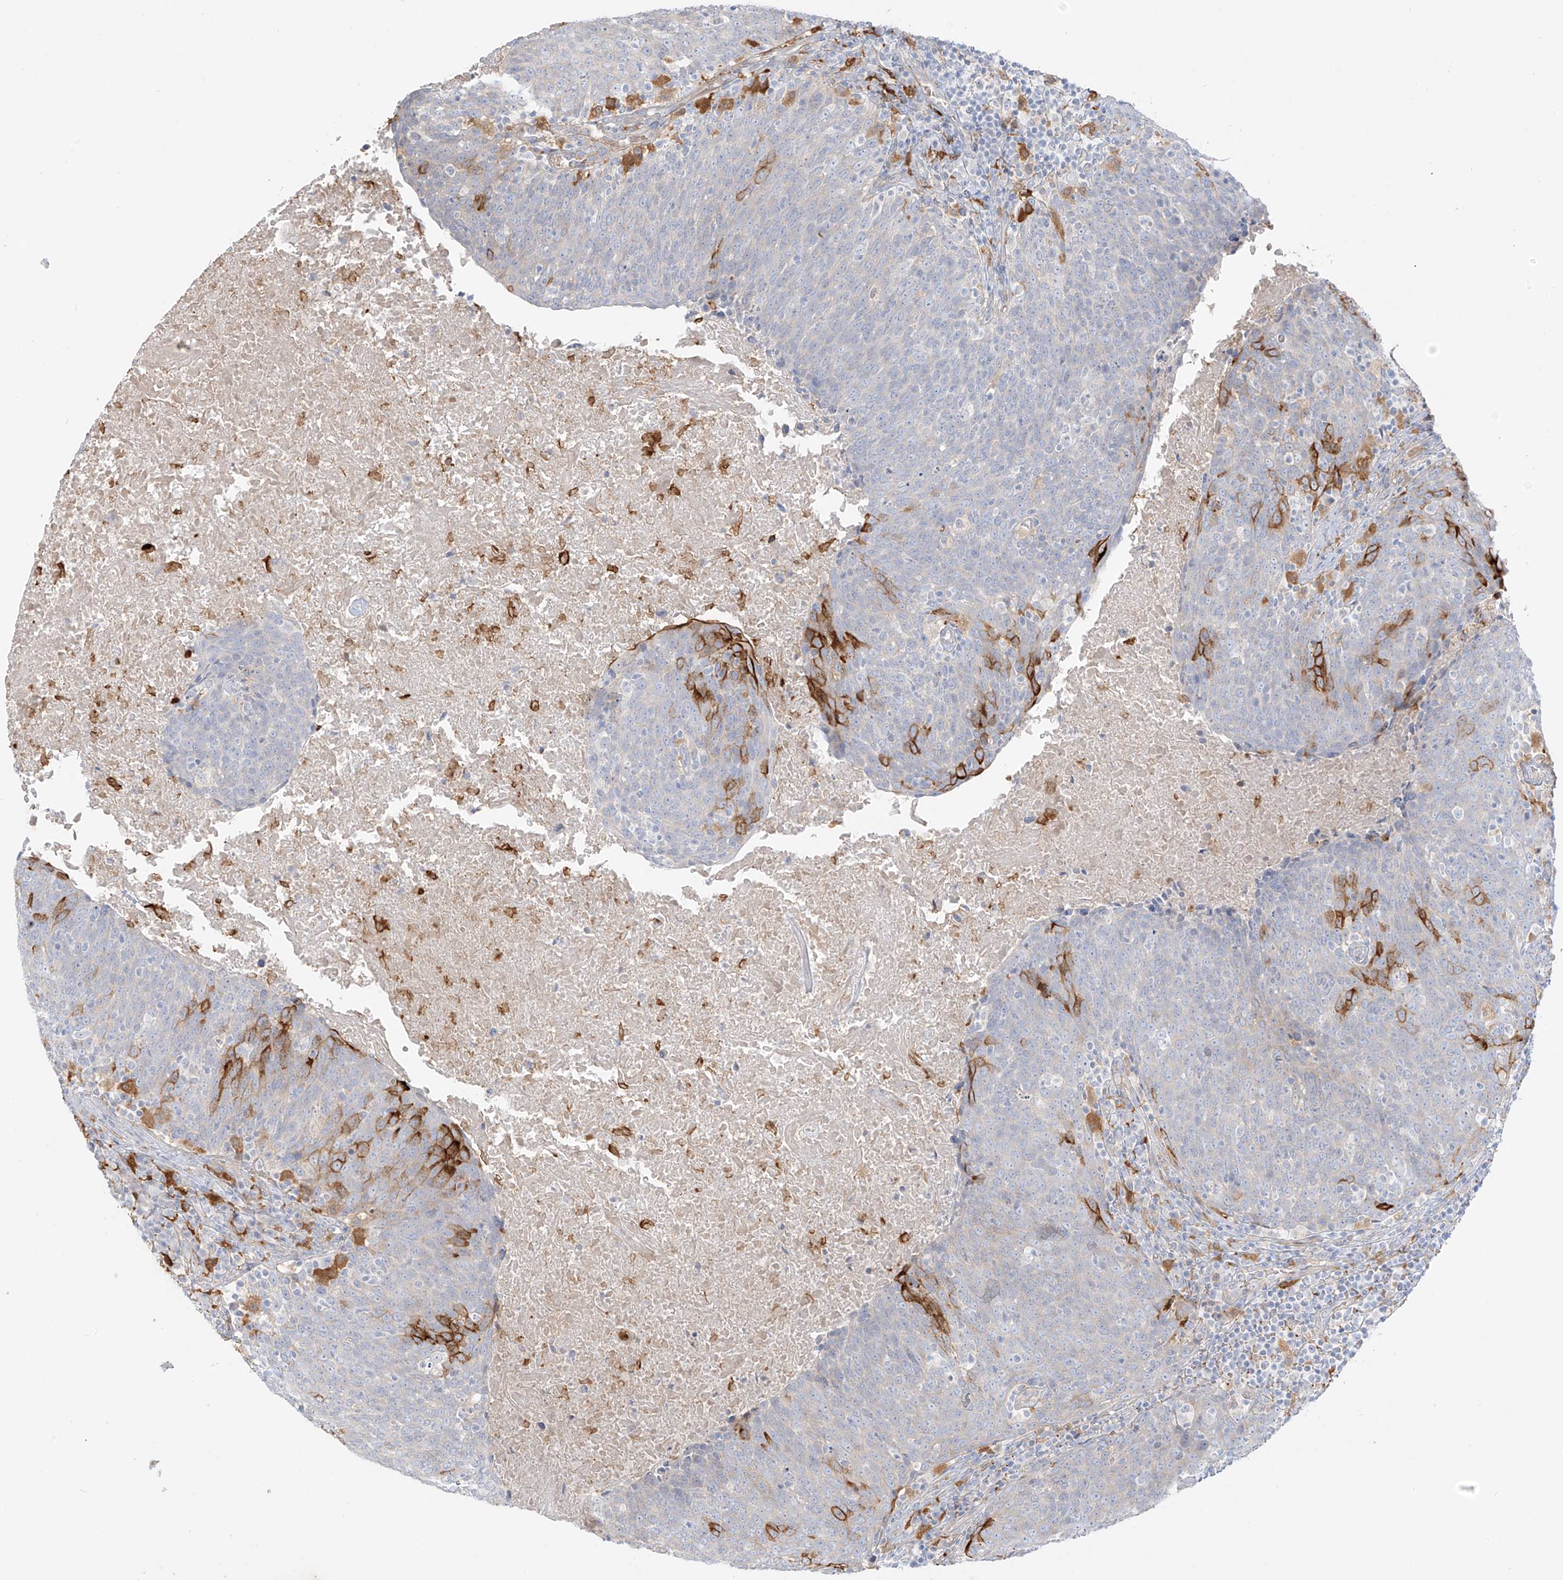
{"staining": {"intensity": "strong", "quantity": "<25%", "location": "cytoplasmic/membranous"}, "tissue": "head and neck cancer", "cell_type": "Tumor cells", "image_type": "cancer", "snomed": [{"axis": "morphology", "description": "Squamous cell carcinoma, NOS"}, {"axis": "morphology", "description": "Squamous cell carcinoma, metastatic, NOS"}, {"axis": "topography", "description": "Lymph node"}, {"axis": "topography", "description": "Head-Neck"}], "caption": "Protein expression by immunohistochemistry (IHC) displays strong cytoplasmic/membranous staining in approximately <25% of tumor cells in head and neck cancer (metastatic squamous cell carcinoma).", "gene": "UPK1B", "patient": {"sex": "male", "age": 62}}